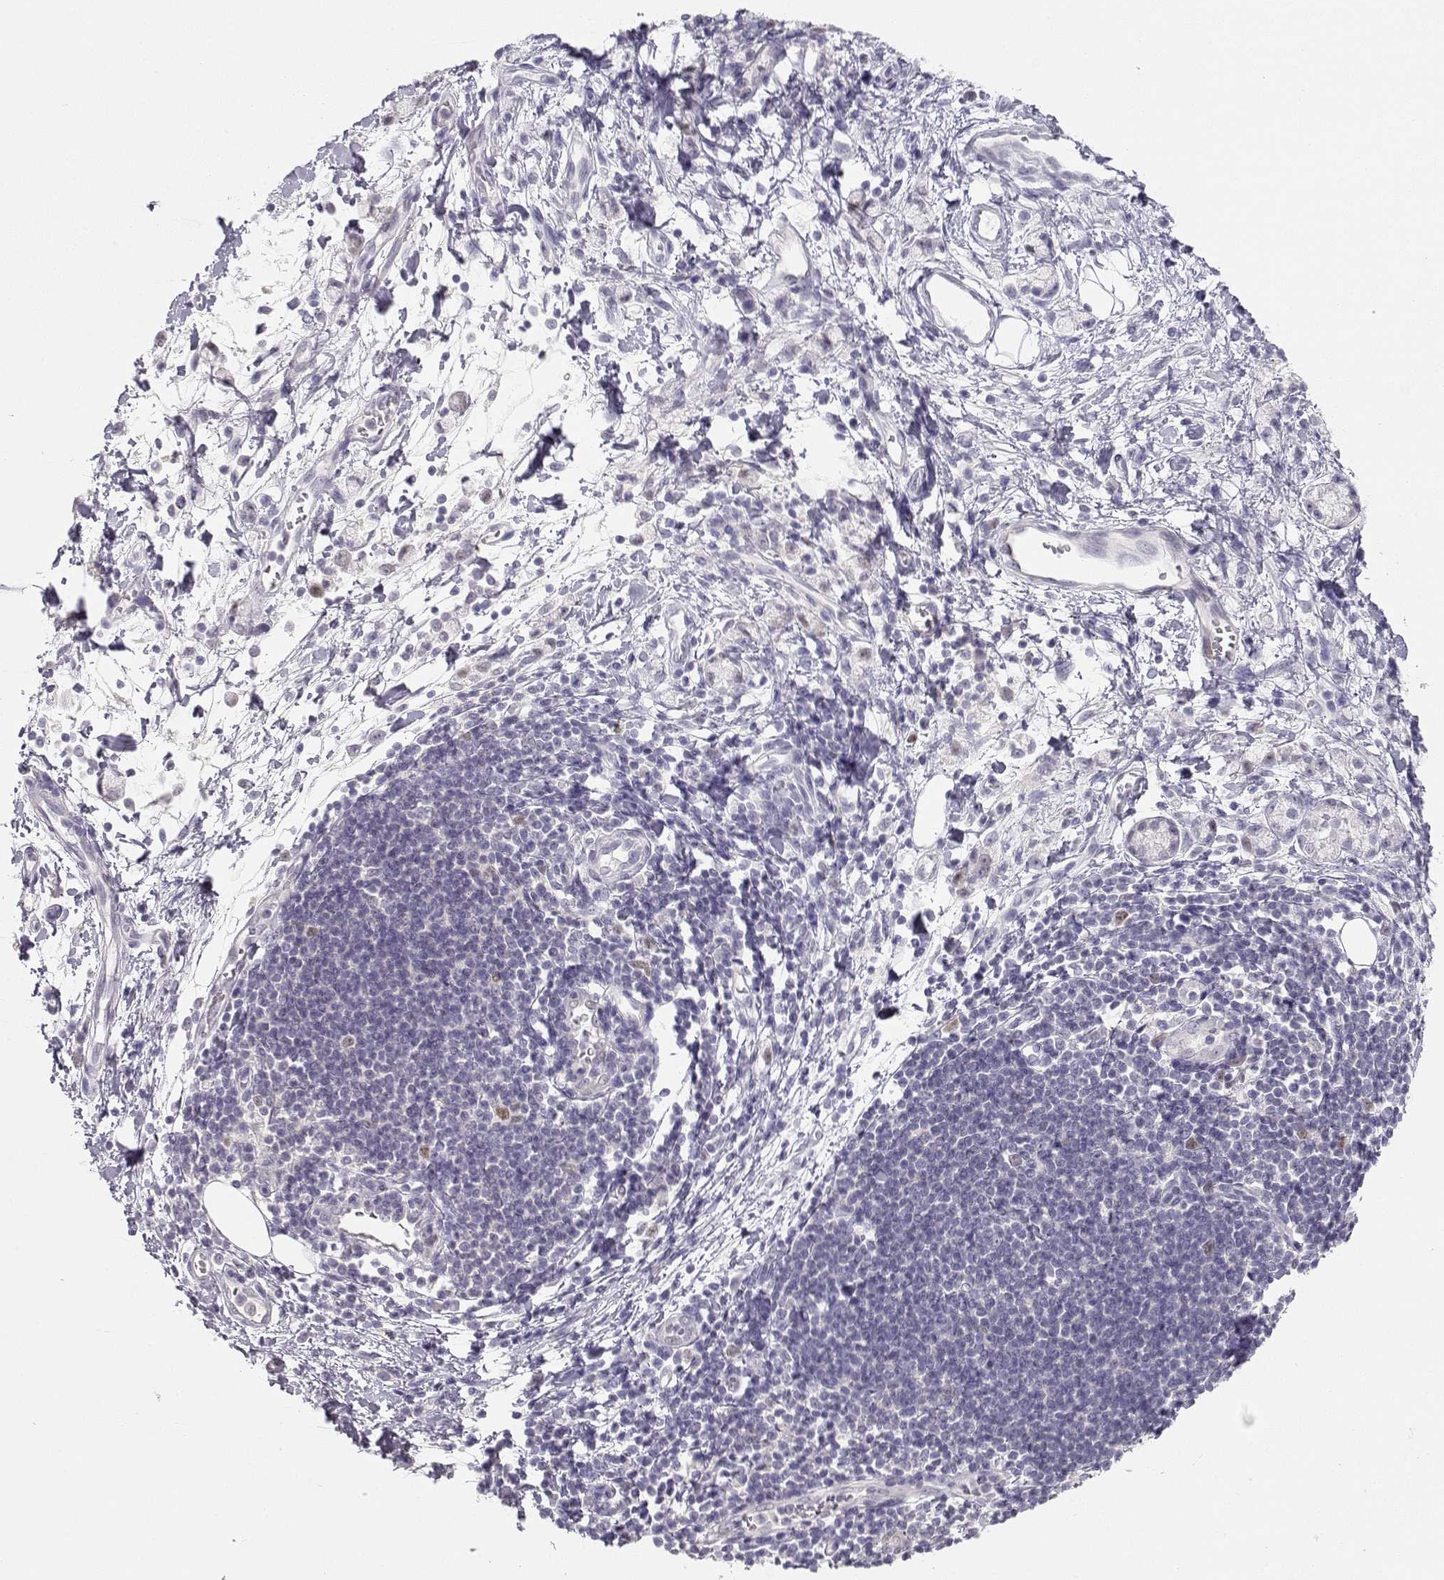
{"staining": {"intensity": "negative", "quantity": "none", "location": "none"}, "tissue": "stomach cancer", "cell_type": "Tumor cells", "image_type": "cancer", "snomed": [{"axis": "morphology", "description": "Adenocarcinoma, NOS"}, {"axis": "topography", "description": "Stomach"}], "caption": "DAB immunohistochemical staining of stomach cancer (adenocarcinoma) shows no significant expression in tumor cells.", "gene": "OPN5", "patient": {"sex": "male", "age": 58}}